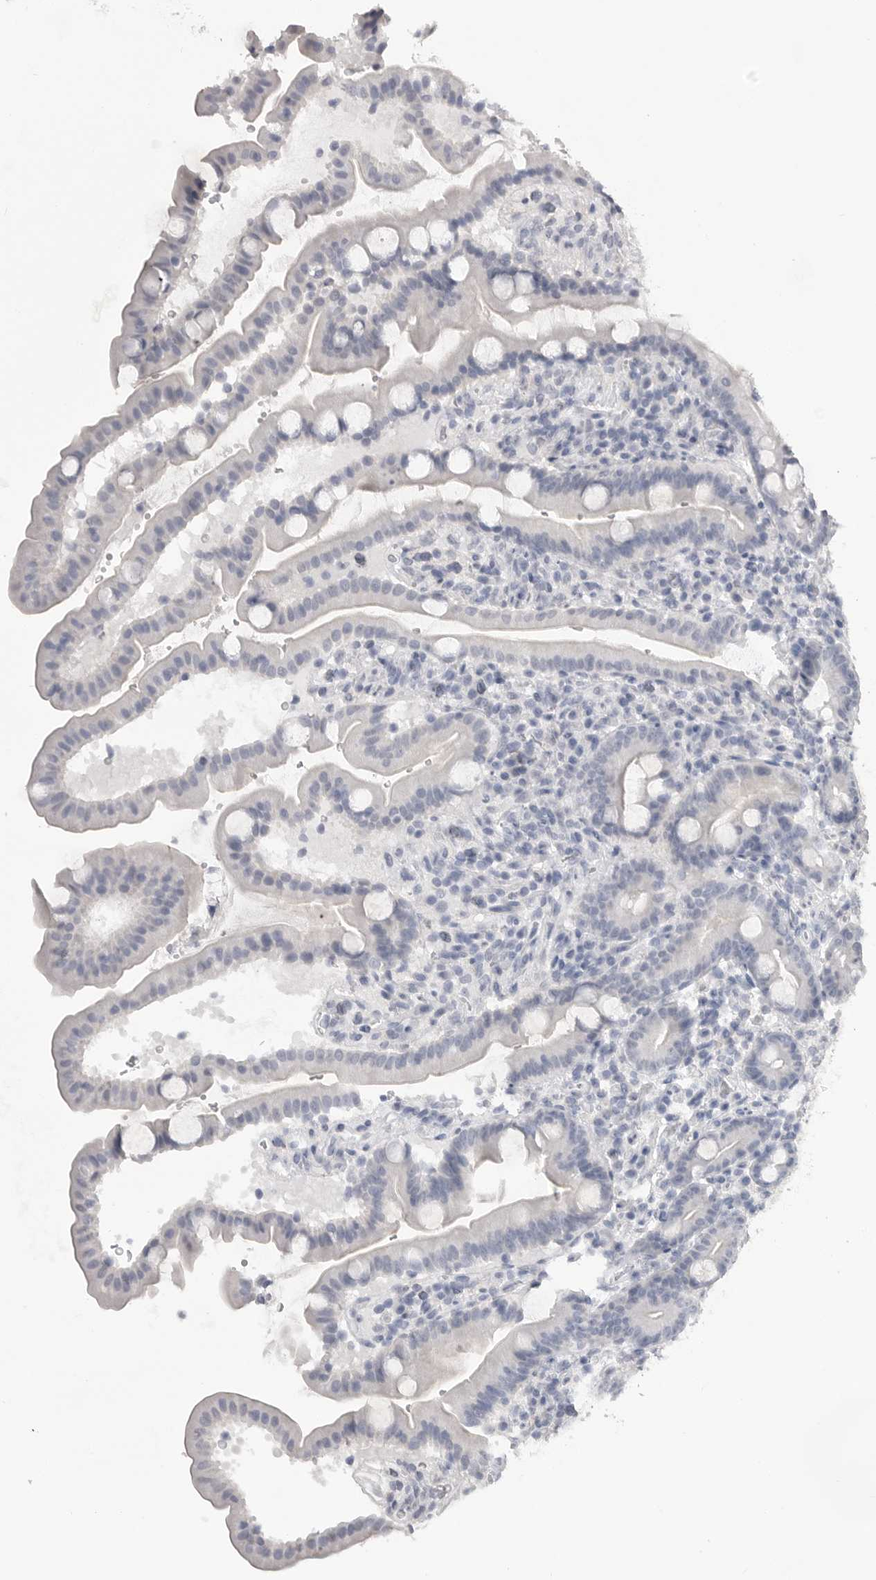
{"staining": {"intensity": "negative", "quantity": "none", "location": "none"}, "tissue": "duodenum", "cell_type": "Glandular cells", "image_type": "normal", "snomed": [{"axis": "morphology", "description": "Normal tissue, NOS"}, {"axis": "topography", "description": "Duodenum"}], "caption": "This image is of normal duodenum stained with IHC to label a protein in brown with the nuclei are counter-stained blue. There is no staining in glandular cells.", "gene": "ICAM5", "patient": {"sex": "male", "age": 54}}